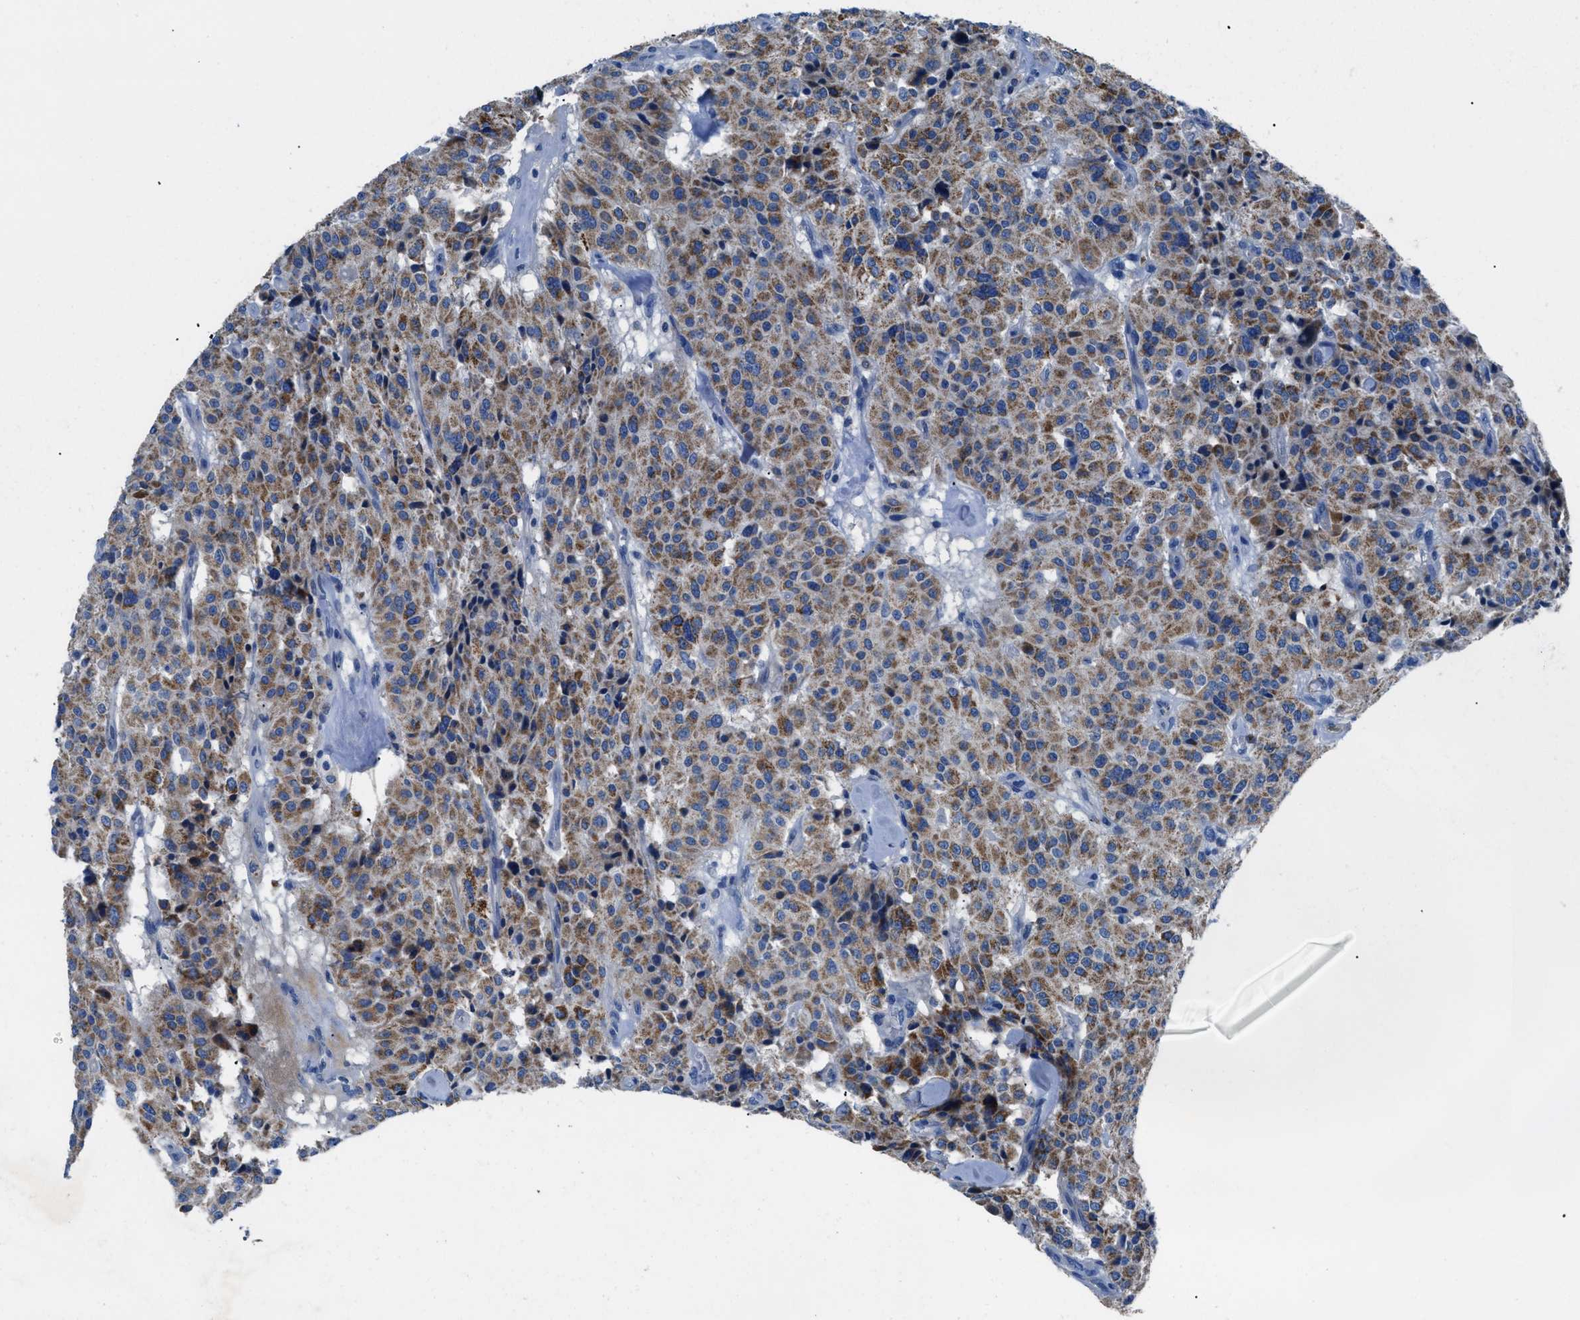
{"staining": {"intensity": "moderate", "quantity": ">75%", "location": "cytoplasmic/membranous"}, "tissue": "carcinoid", "cell_type": "Tumor cells", "image_type": "cancer", "snomed": [{"axis": "morphology", "description": "Carcinoid, malignant, NOS"}, {"axis": "topography", "description": "Lung"}], "caption": "Immunohistochemistry (DAB (3,3'-diaminobenzidine)) staining of carcinoid displays moderate cytoplasmic/membranous protein expression in about >75% of tumor cells.", "gene": "SGCZ", "patient": {"sex": "male", "age": 30}}